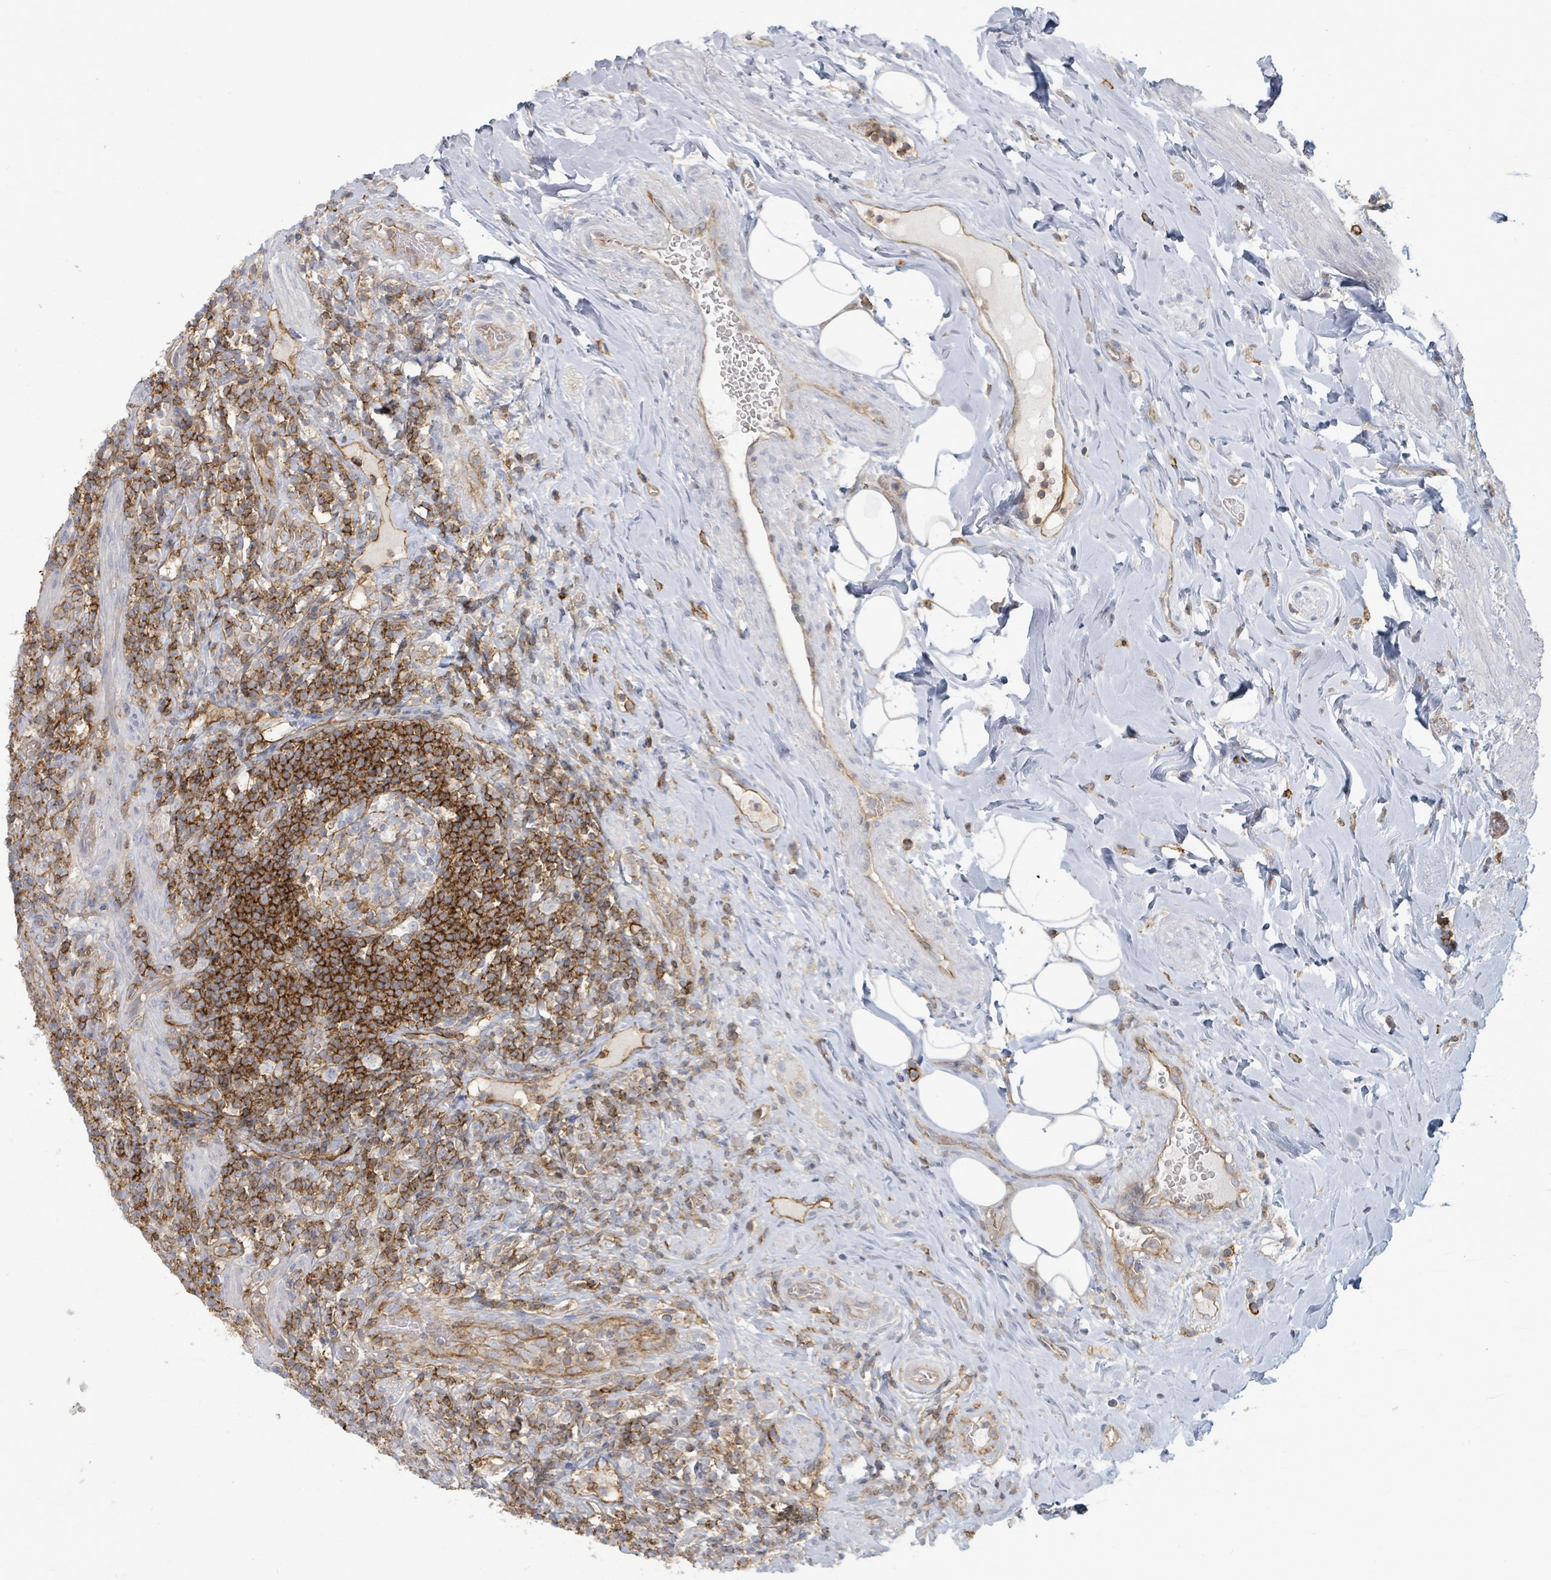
{"staining": {"intensity": "strong", "quantity": "25%-75%", "location": "cytoplasmic/membranous"}, "tissue": "appendix", "cell_type": "Glandular cells", "image_type": "normal", "snomed": [{"axis": "morphology", "description": "Normal tissue, NOS"}, {"axis": "topography", "description": "Appendix"}], "caption": "Immunohistochemistry histopathology image of benign human appendix stained for a protein (brown), which demonstrates high levels of strong cytoplasmic/membranous positivity in approximately 25%-75% of glandular cells.", "gene": "TNFRSF14", "patient": {"sex": "female", "age": 43}}